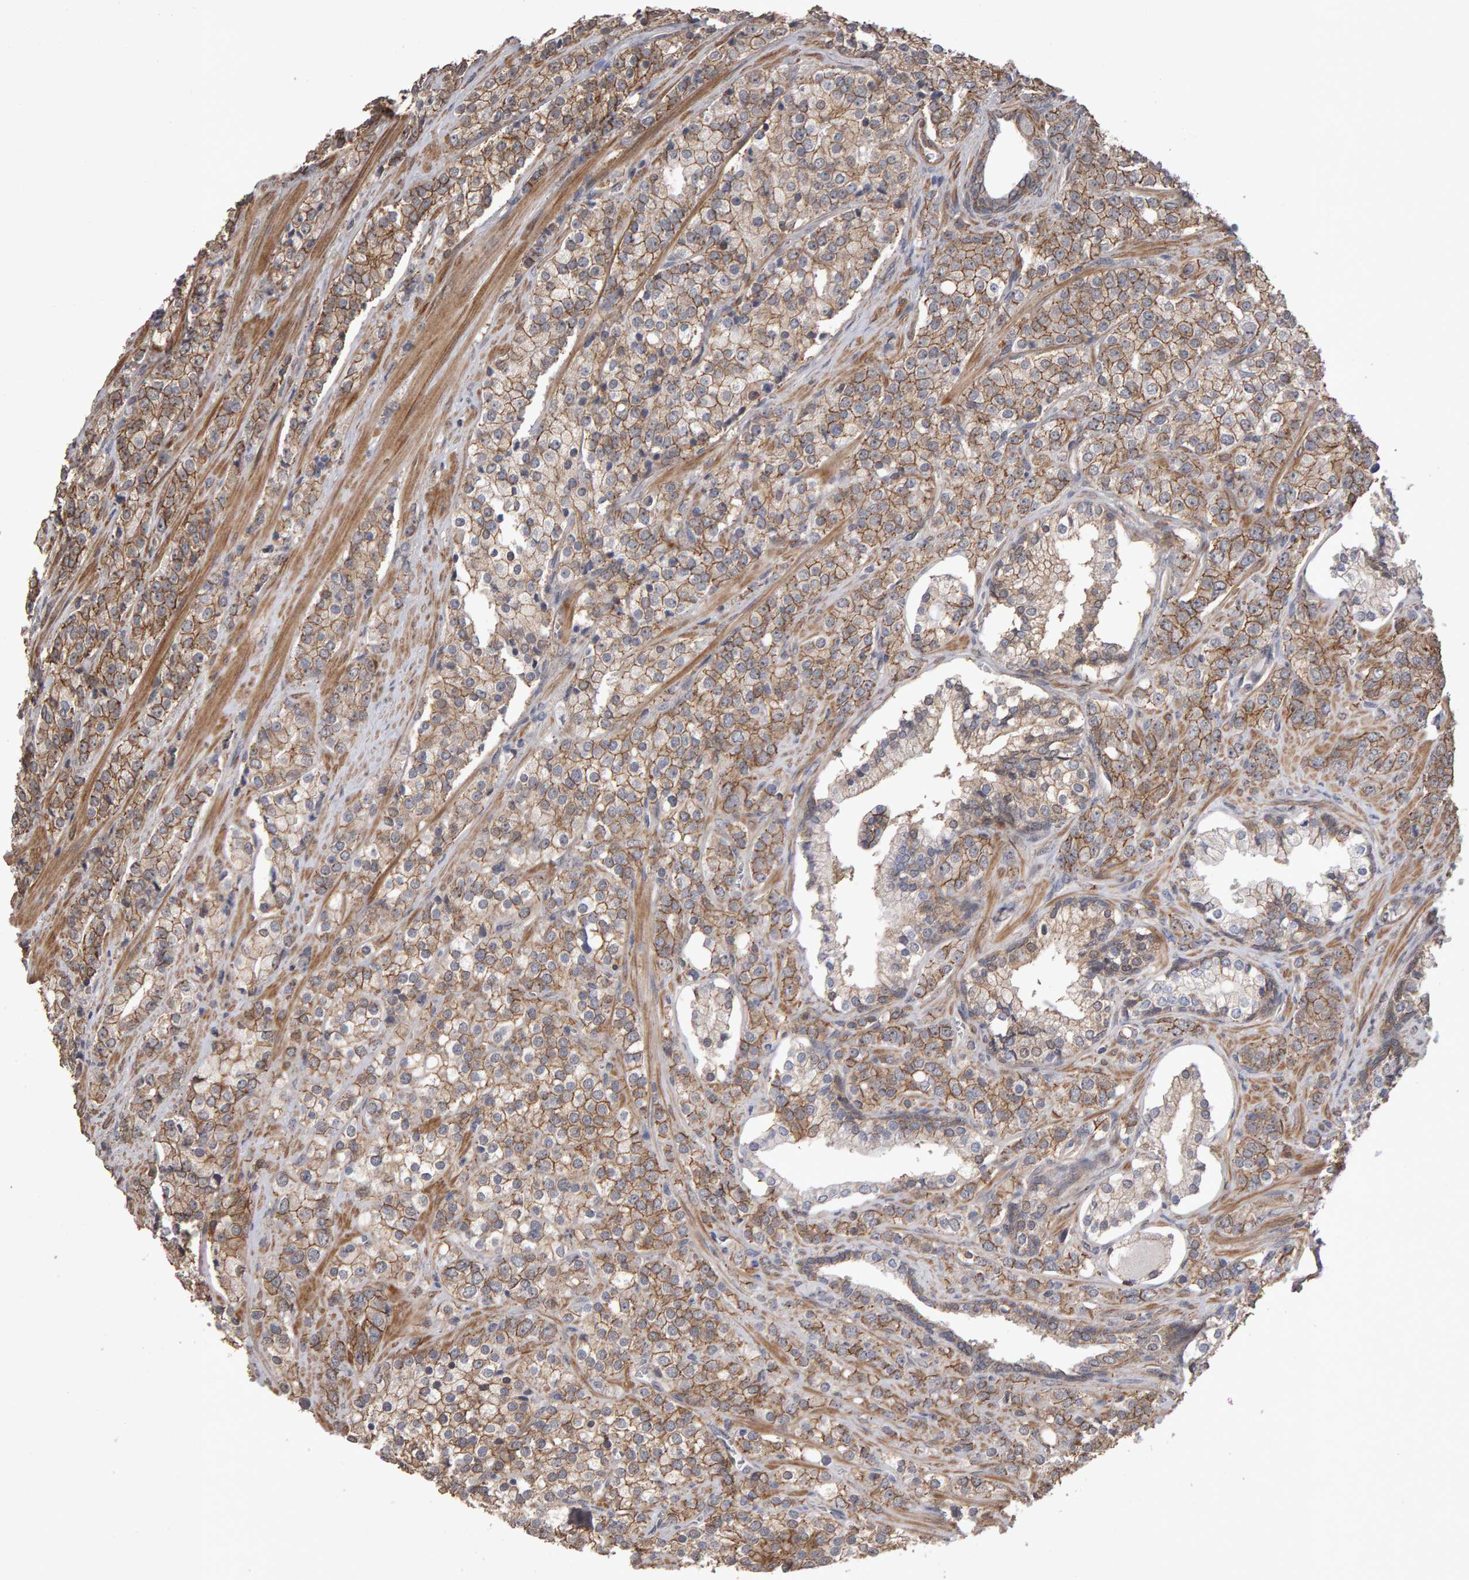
{"staining": {"intensity": "moderate", "quantity": ">75%", "location": "cytoplasmic/membranous"}, "tissue": "prostate cancer", "cell_type": "Tumor cells", "image_type": "cancer", "snomed": [{"axis": "morphology", "description": "Adenocarcinoma, High grade"}, {"axis": "topography", "description": "Prostate"}], "caption": "Human prostate high-grade adenocarcinoma stained with a protein marker displays moderate staining in tumor cells.", "gene": "SCRIB", "patient": {"sex": "male", "age": 71}}